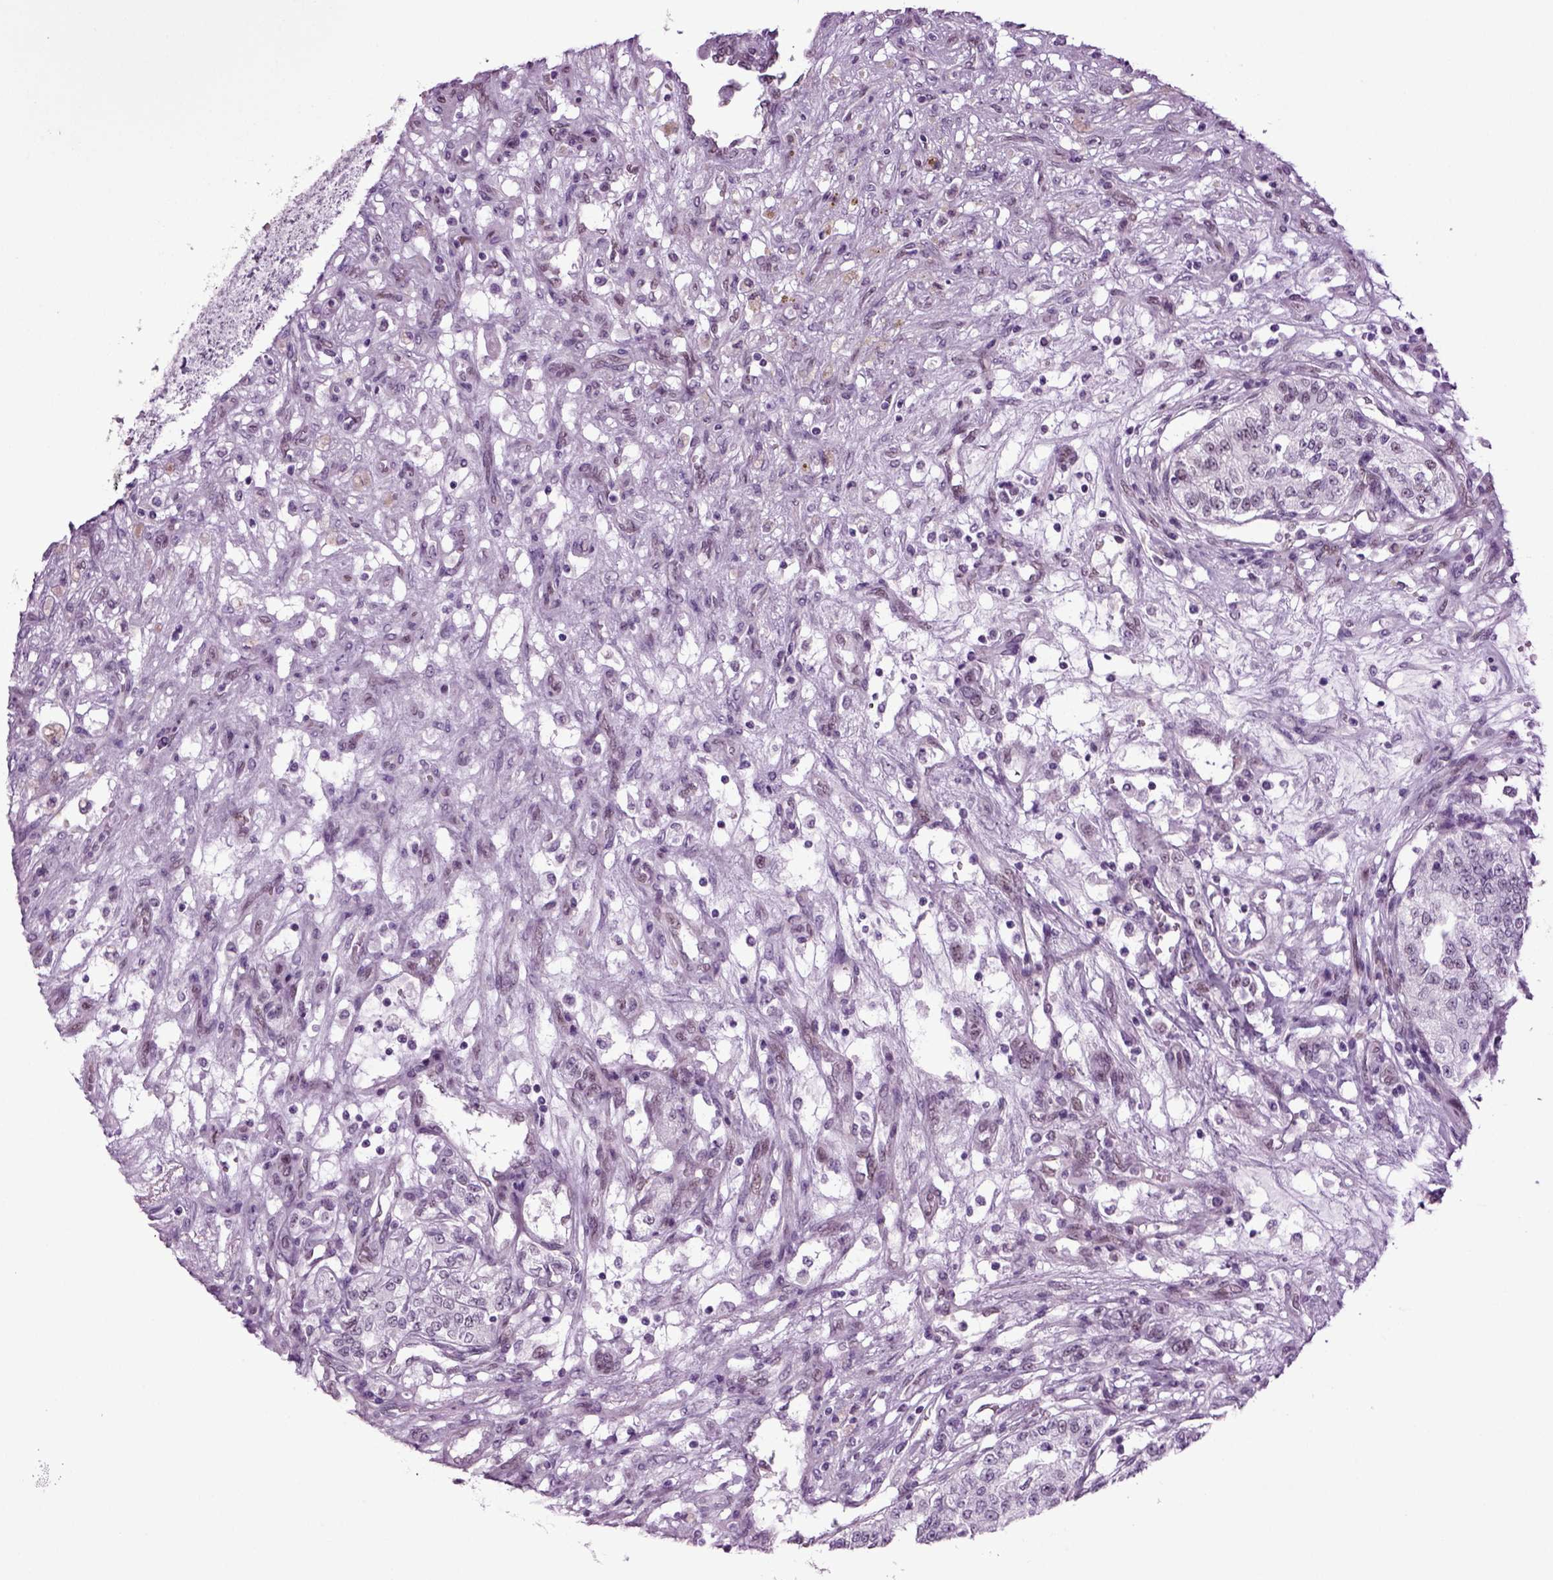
{"staining": {"intensity": "negative", "quantity": "none", "location": "none"}, "tissue": "renal cancer", "cell_type": "Tumor cells", "image_type": "cancer", "snomed": [{"axis": "morphology", "description": "Adenocarcinoma, NOS"}, {"axis": "topography", "description": "Kidney"}], "caption": "Protein analysis of renal cancer demonstrates no significant positivity in tumor cells. (DAB immunohistochemistry visualized using brightfield microscopy, high magnification).", "gene": "RFX3", "patient": {"sex": "female", "age": 63}}